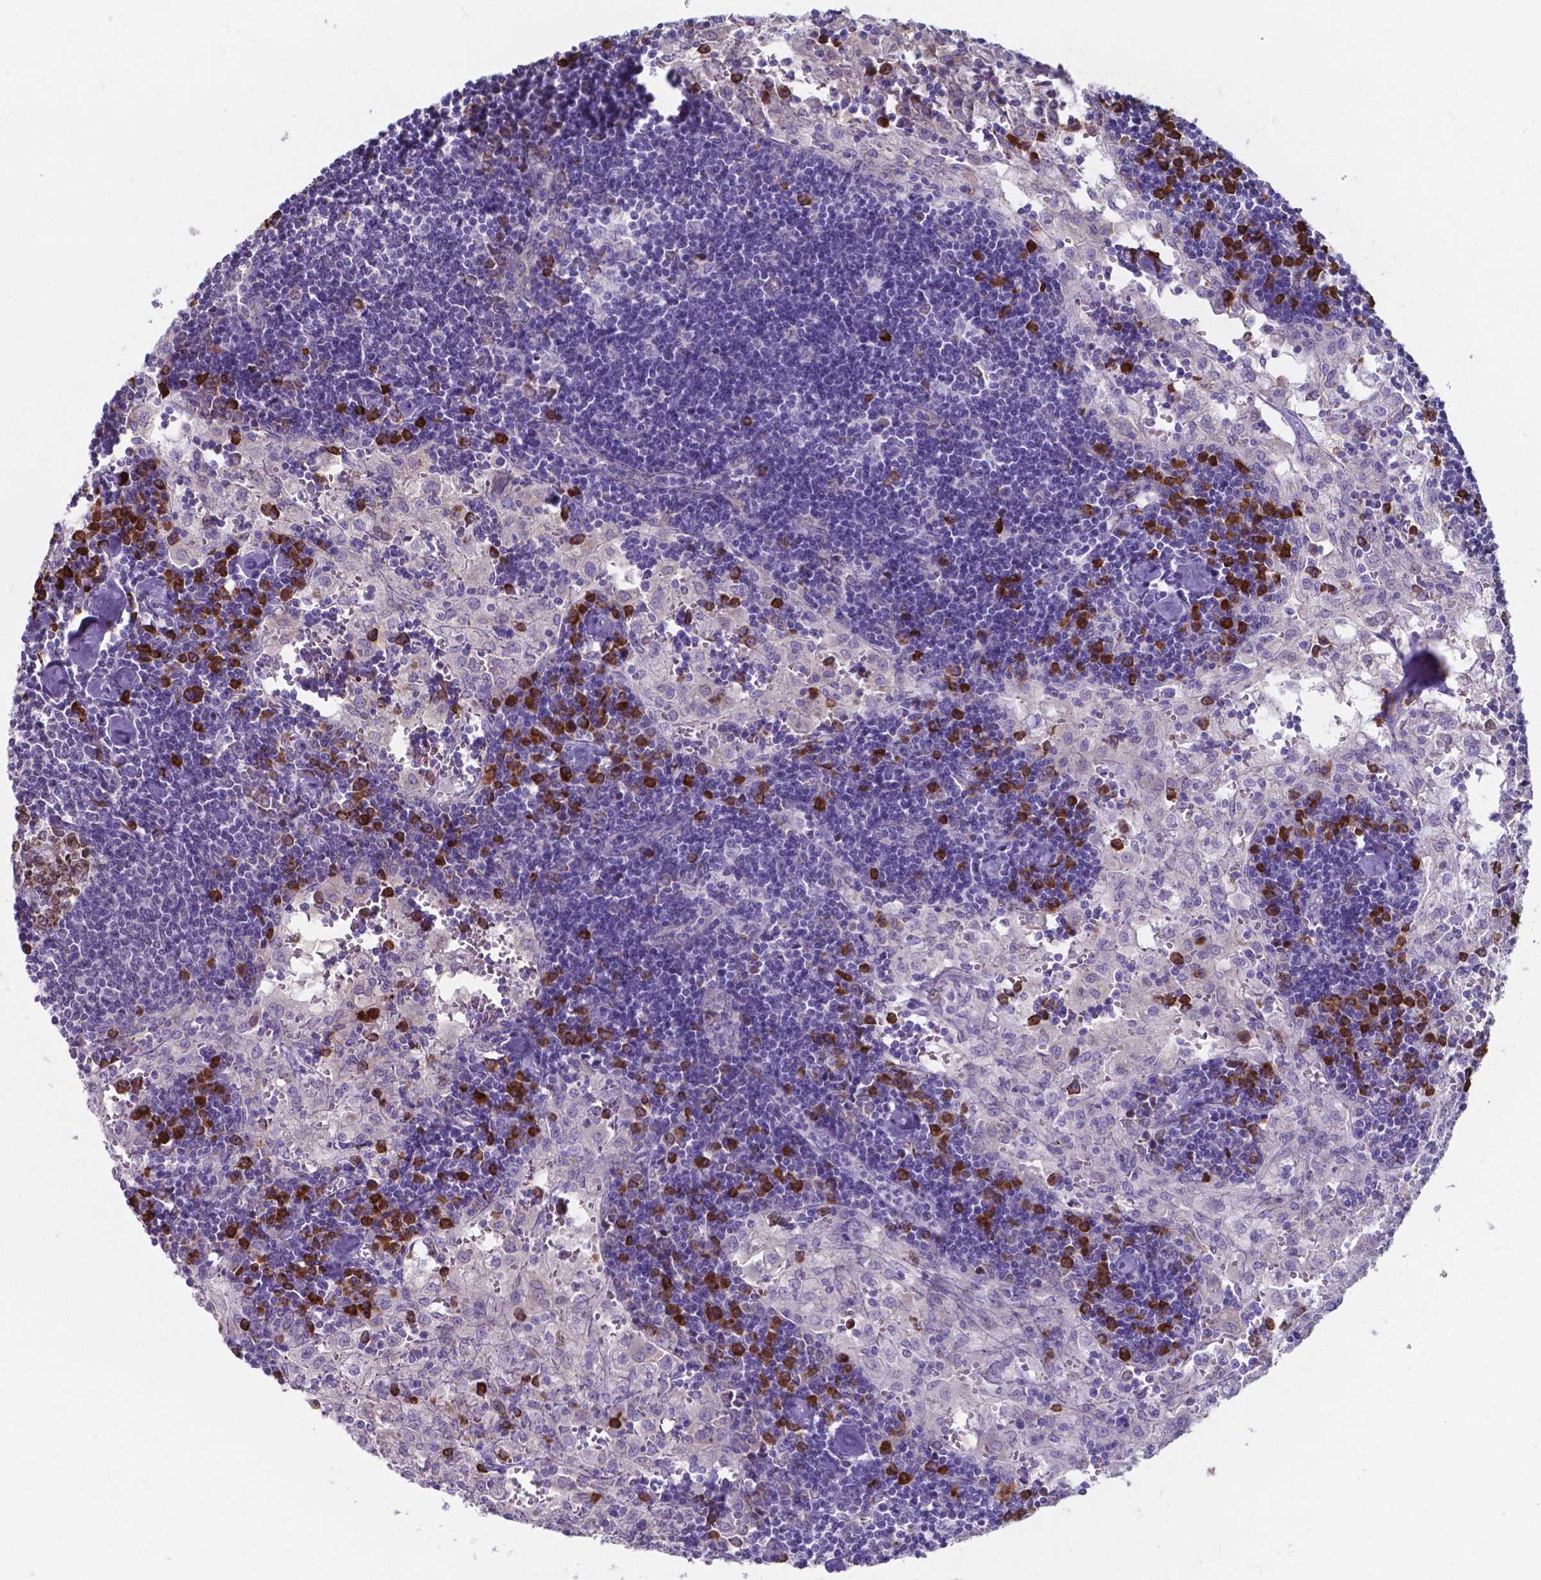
{"staining": {"intensity": "strong", "quantity": "25%-75%", "location": "cytoplasmic/membranous"}, "tissue": "lymph node", "cell_type": "Germinal center cells", "image_type": "normal", "snomed": [{"axis": "morphology", "description": "Normal tissue, NOS"}, {"axis": "topography", "description": "Lymph node"}], "caption": "A histopathology image of human lymph node stained for a protein exhibits strong cytoplasmic/membranous brown staining in germinal center cells.", "gene": "UBE2J1", "patient": {"sex": "male", "age": 55}}